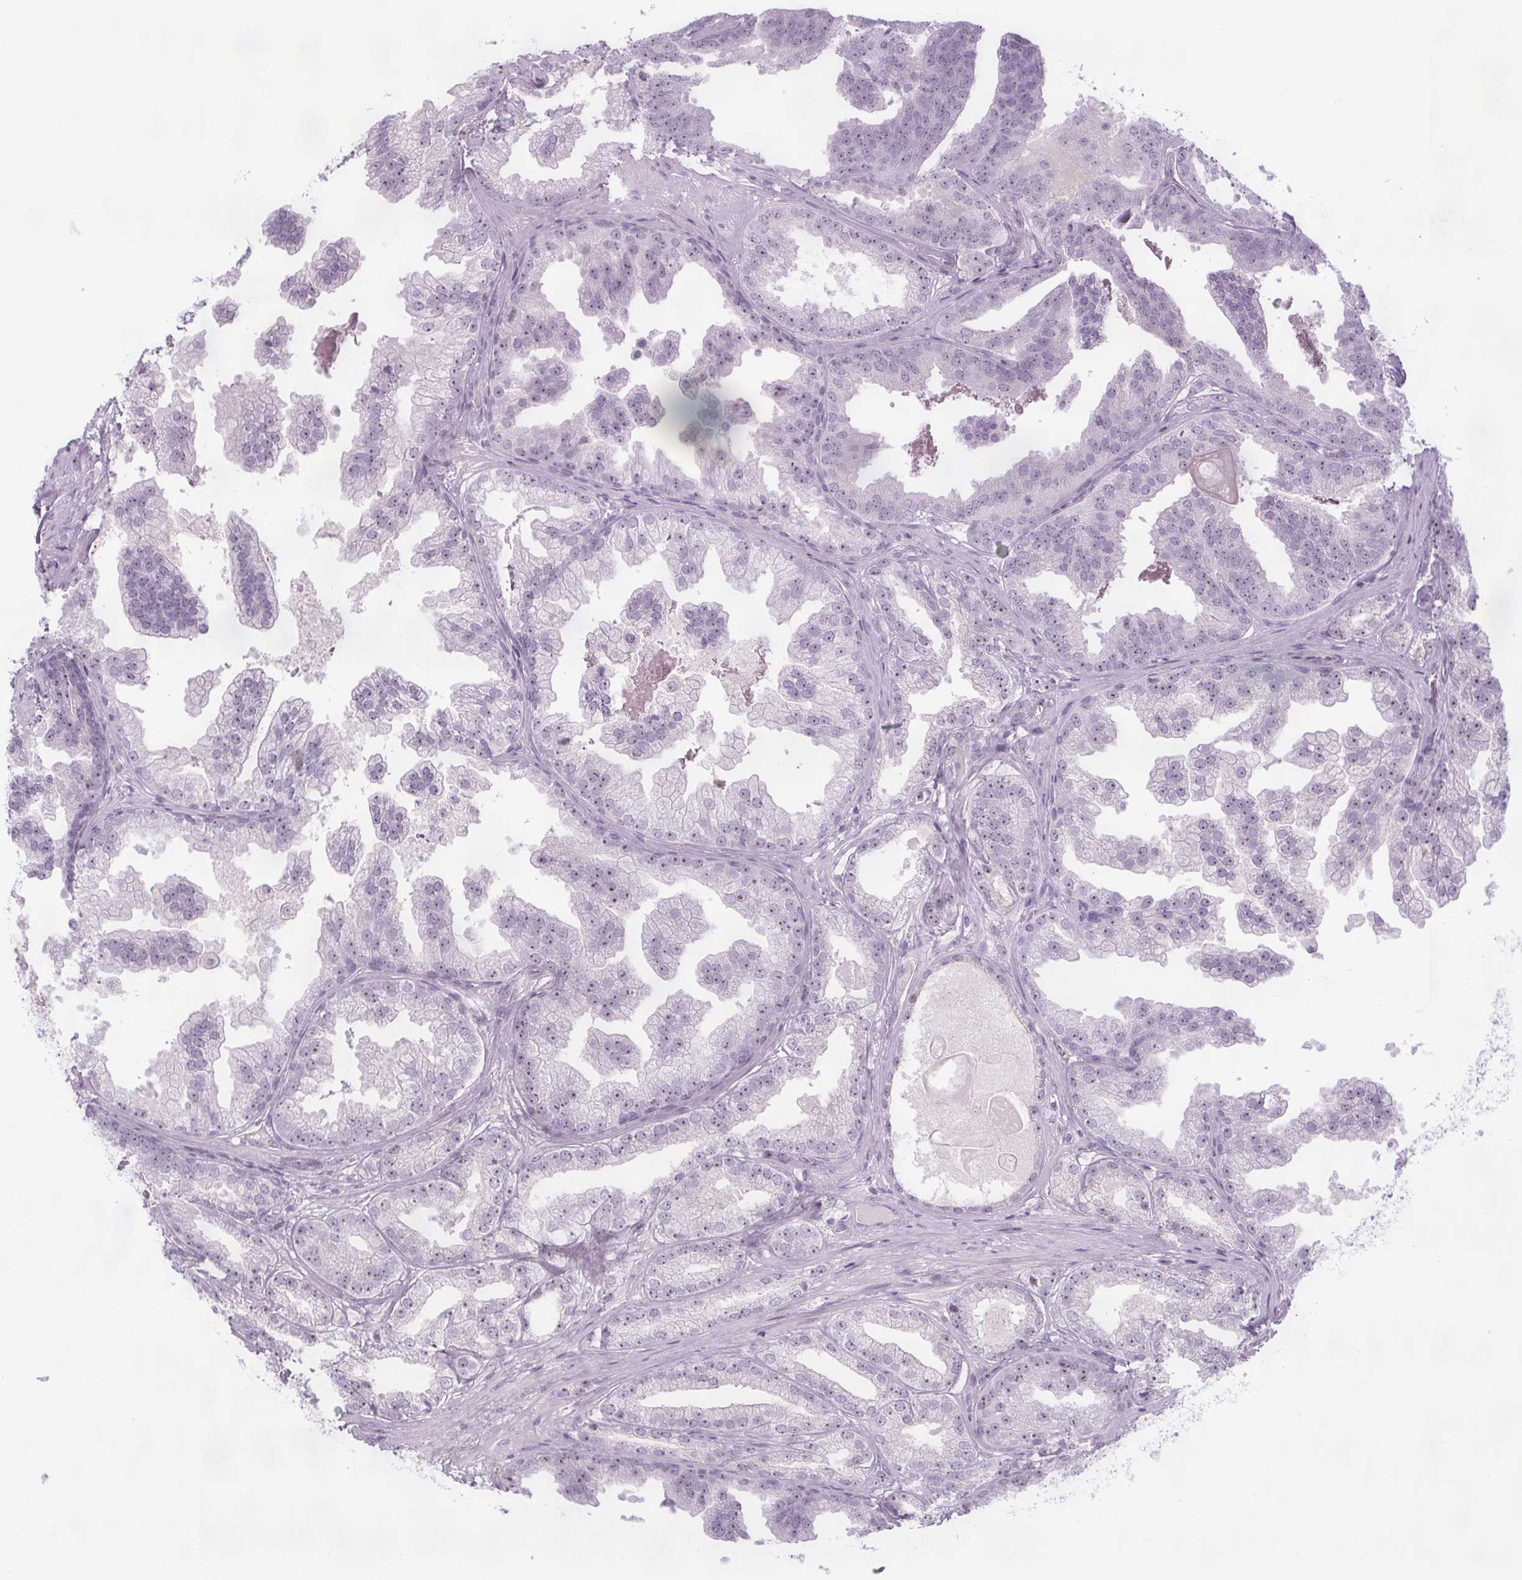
{"staining": {"intensity": "weak", "quantity": "<25%", "location": "nuclear"}, "tissue": "prostate cancer", "cell_type": "Tumor cells", "image_type": "cancer", "snomed": [{"axis": "morphology", "description": "Adenocarcinoma, High grade"}, {"axis": "topography", "description": "Prostate"}], "caption": "Prostate cancer (adenocarcinoma (high-grade)) was stained to show a protein in brown. There is no significant staining in tumor cells. (Stains: DAB (3,3'-diaminobenzidine) IHC with hematoxylin counter stain, Microscopy: brightfield microscopy at high magnification).", "gene": "NOLC1", "patient": {"sex": "male", "age": 63}}